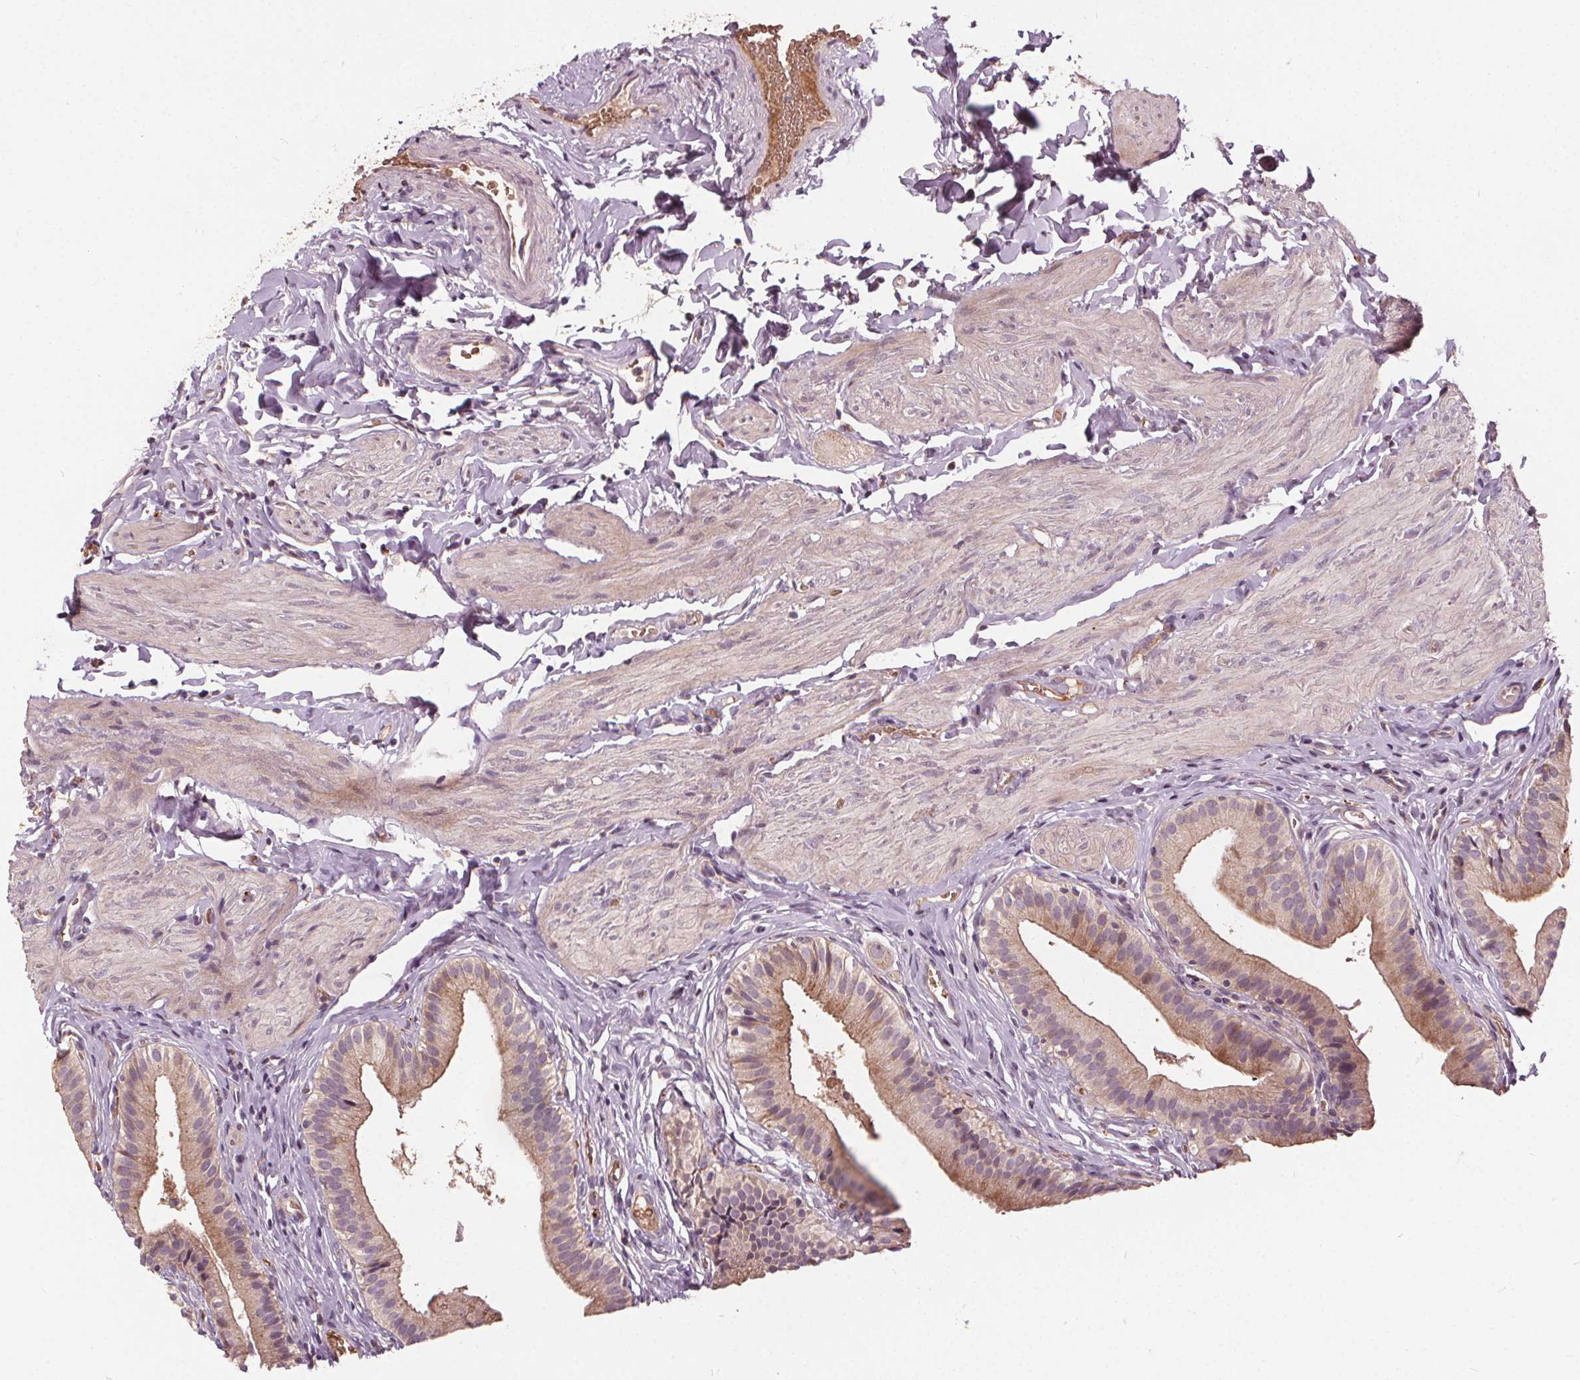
{"staining": {"intensity": "moderate", "quantity": "25%-75%", "location": "cytoplasmic/membranous"}, "tissue": "gallbladder", "cell_type": "Glandular cells", "image_type": "normal", "snomed": [{"axis": "morphology", "description": "Normal tissue, NOS"}, {"axis": "topography", "description": "Gallbladder"}], "caption": "A micrograph of gallbladder stained for a protein exhibits moderate cytoplasmic/membranous brown staining in glandular cells.", "gene": "IPO13", "patient": {"sex": "female", "age": 47}}